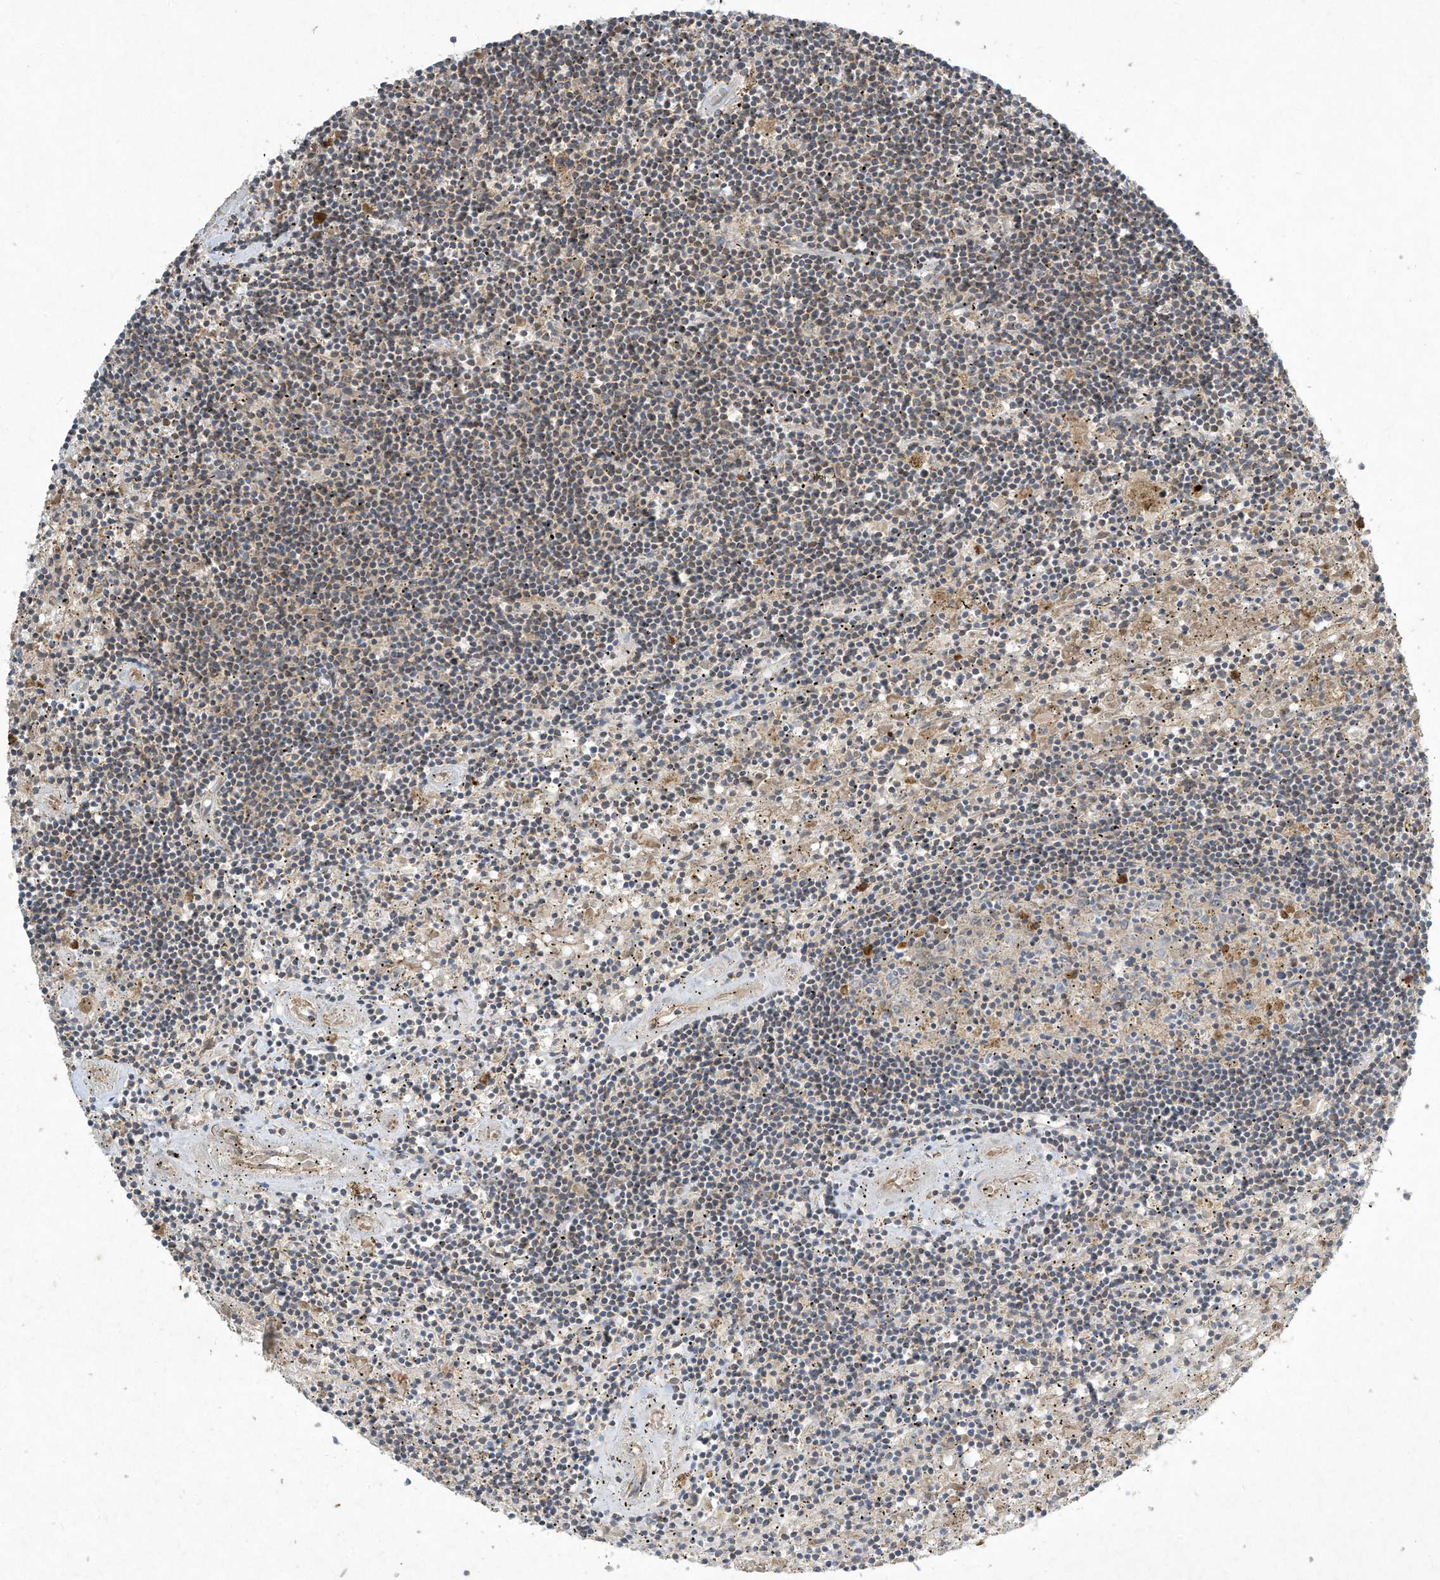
{"staining": {"intensity": "weak", "quantity": "<25%", "location": "cytoplasmic/membranous"}, "tissue": "lymphoma", "cell_type": "Tumor cells", "image_type": "cancer", "snomed": [{"axis": "morphology", "description": "Malignant lymphoma, non-Hodgkin's type, Low grade"}, {"axis": "topography", "description": "Spleen"}], "caption": "Malignant lymphoma, non-Hodgkin's type (low-grade) was stained to show a protein in brown. There is no significant positivity in tumor cells.", "gene": "SYNJ2", "patient": {"sex": "male", "age": 76}}